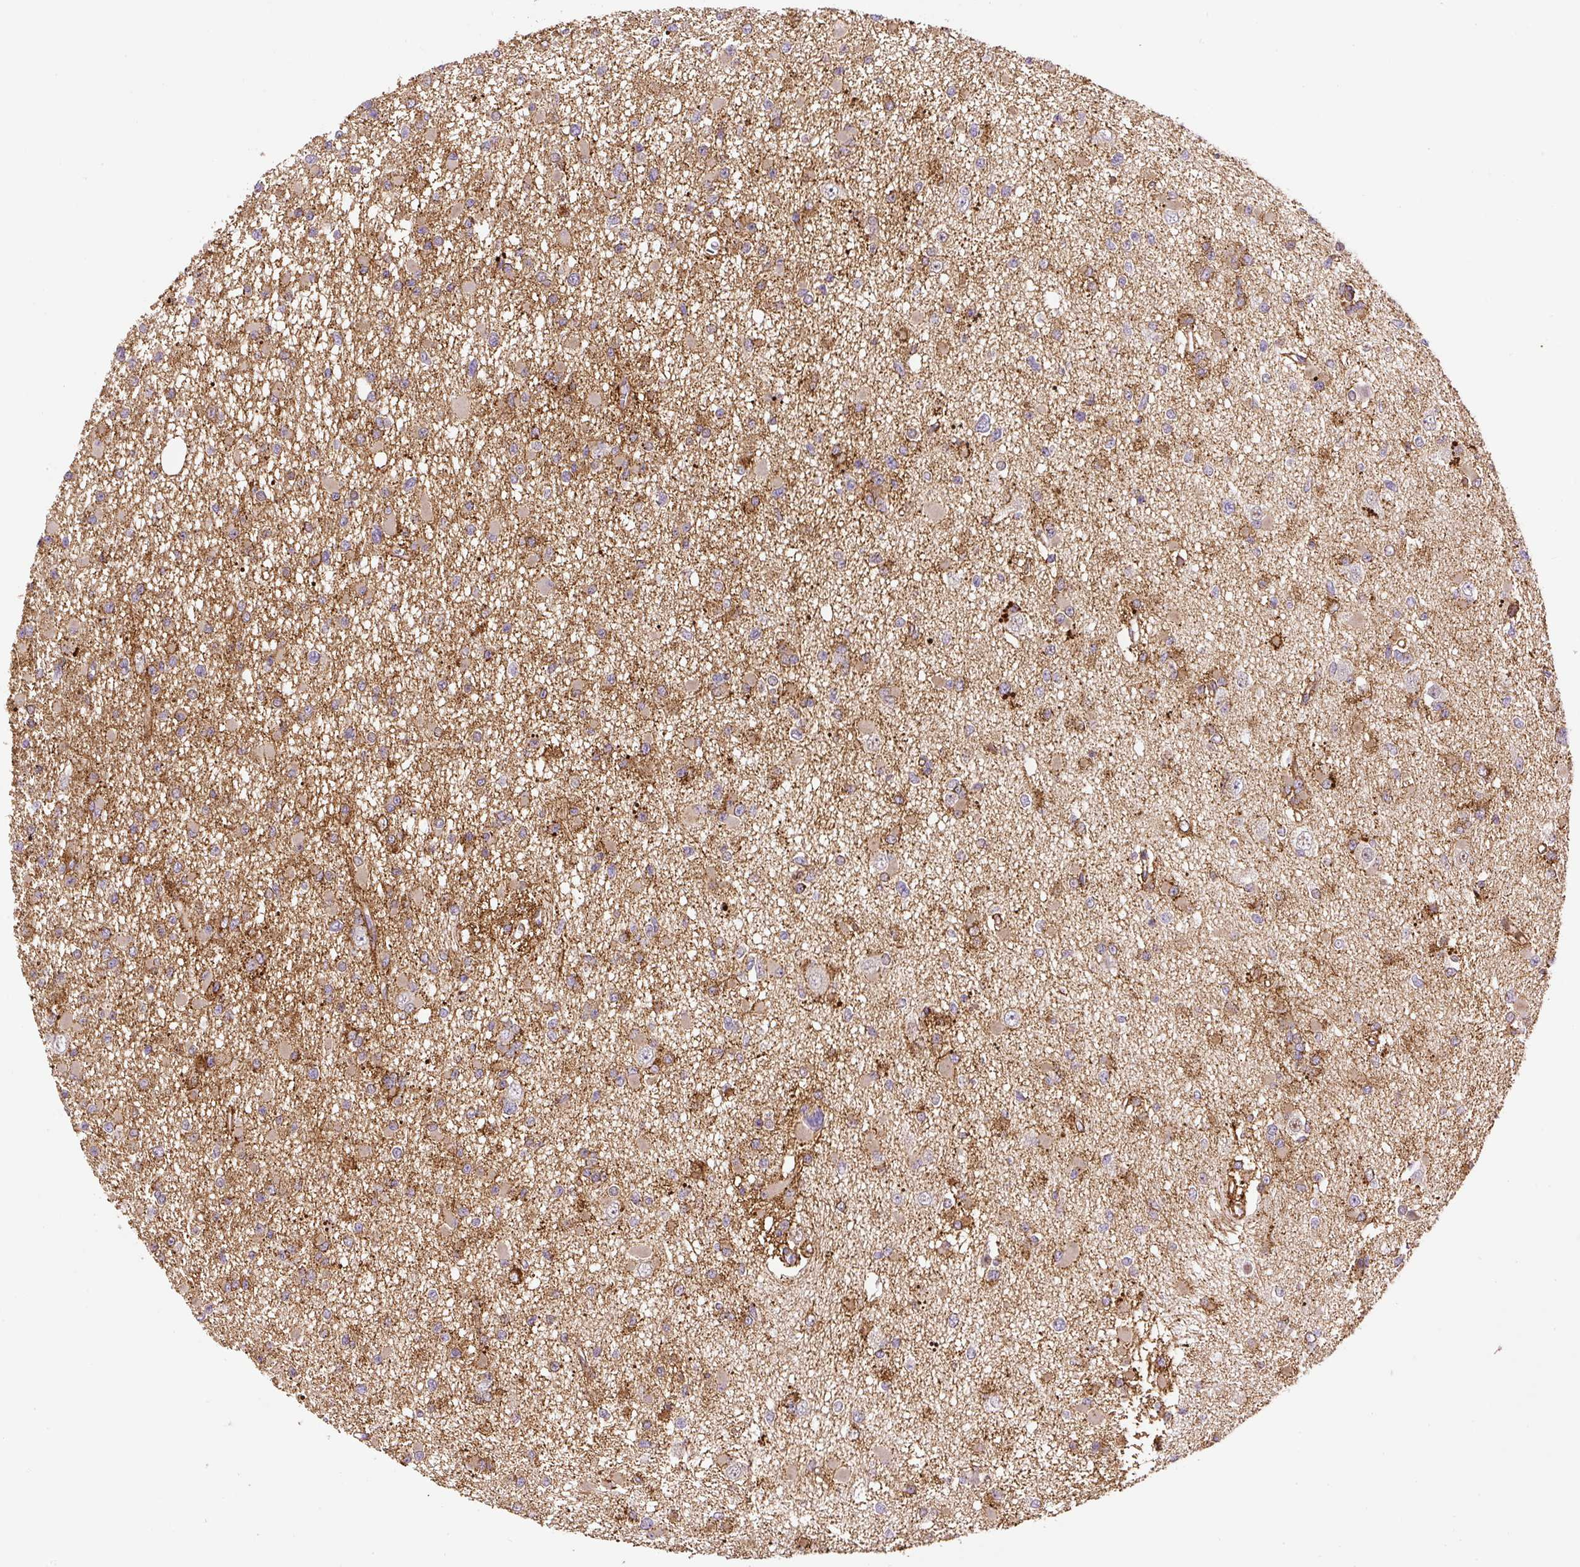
{"staining": {"intensity": "moderate", "quantity": ">75%", "location": "cytoplasmic/membranous"}, "tissue": "glioma", "cell_type": "Tumor cells", "image_type": "cancer", "snomed": [{"axis": "morphology", "description": "Glioma, malignant, Low grade"}, {"axis": "topography", "description": "Brain"}], "caption": "Immunohistochemistry of glioma reveals medium levels of moderate cytoplasmic/membranous positivity in about >75% of tumor cells. The protein of interest is shown in brown color, while the nuclei are stained blue.", "gene": "RNF170", "patient": {"sex": "female", "age": 22}}